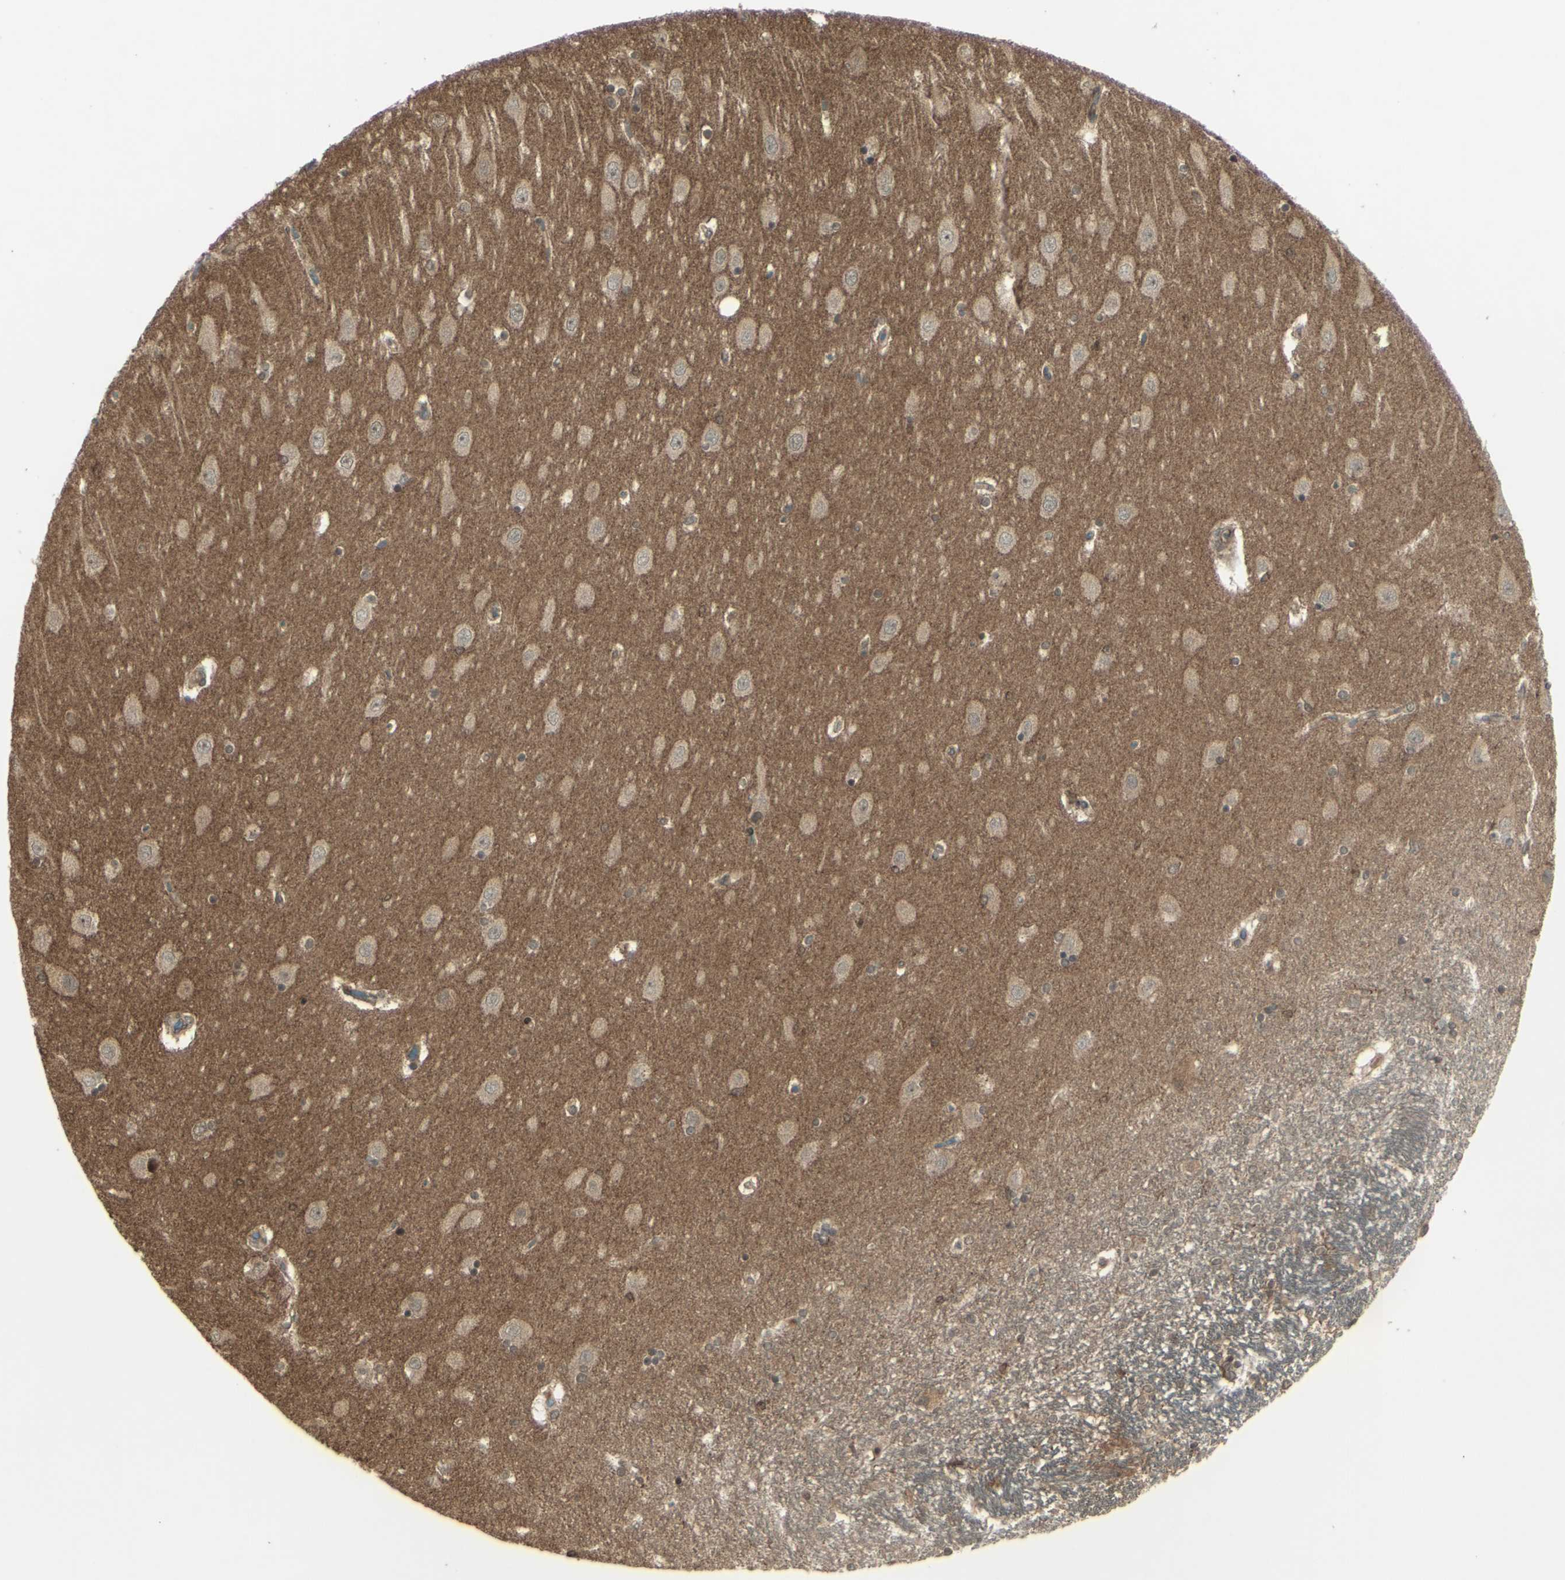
{"staining": {"intensity": "weak", "quantity": ">75%", "location": "cytoplasmic/membranous"}, "tissue": "hippocampus", "cell_type": "Glial cells", "image_type": "normal", "snomed": [{"axis": "morphology", "description": "Normal tissue, NOS"}, {"axis": "topography", "description": "Hippocampus"}], "caption": "A high-resolution micrograph shows immunohistochemistry (IHC) staining of normal hippocampus, which displays weak cytoplasmic/membranous positivity in approximately >75% of glial cells.", "gene": "BLNK", "patient": {"sex": "female", "age": 54}}